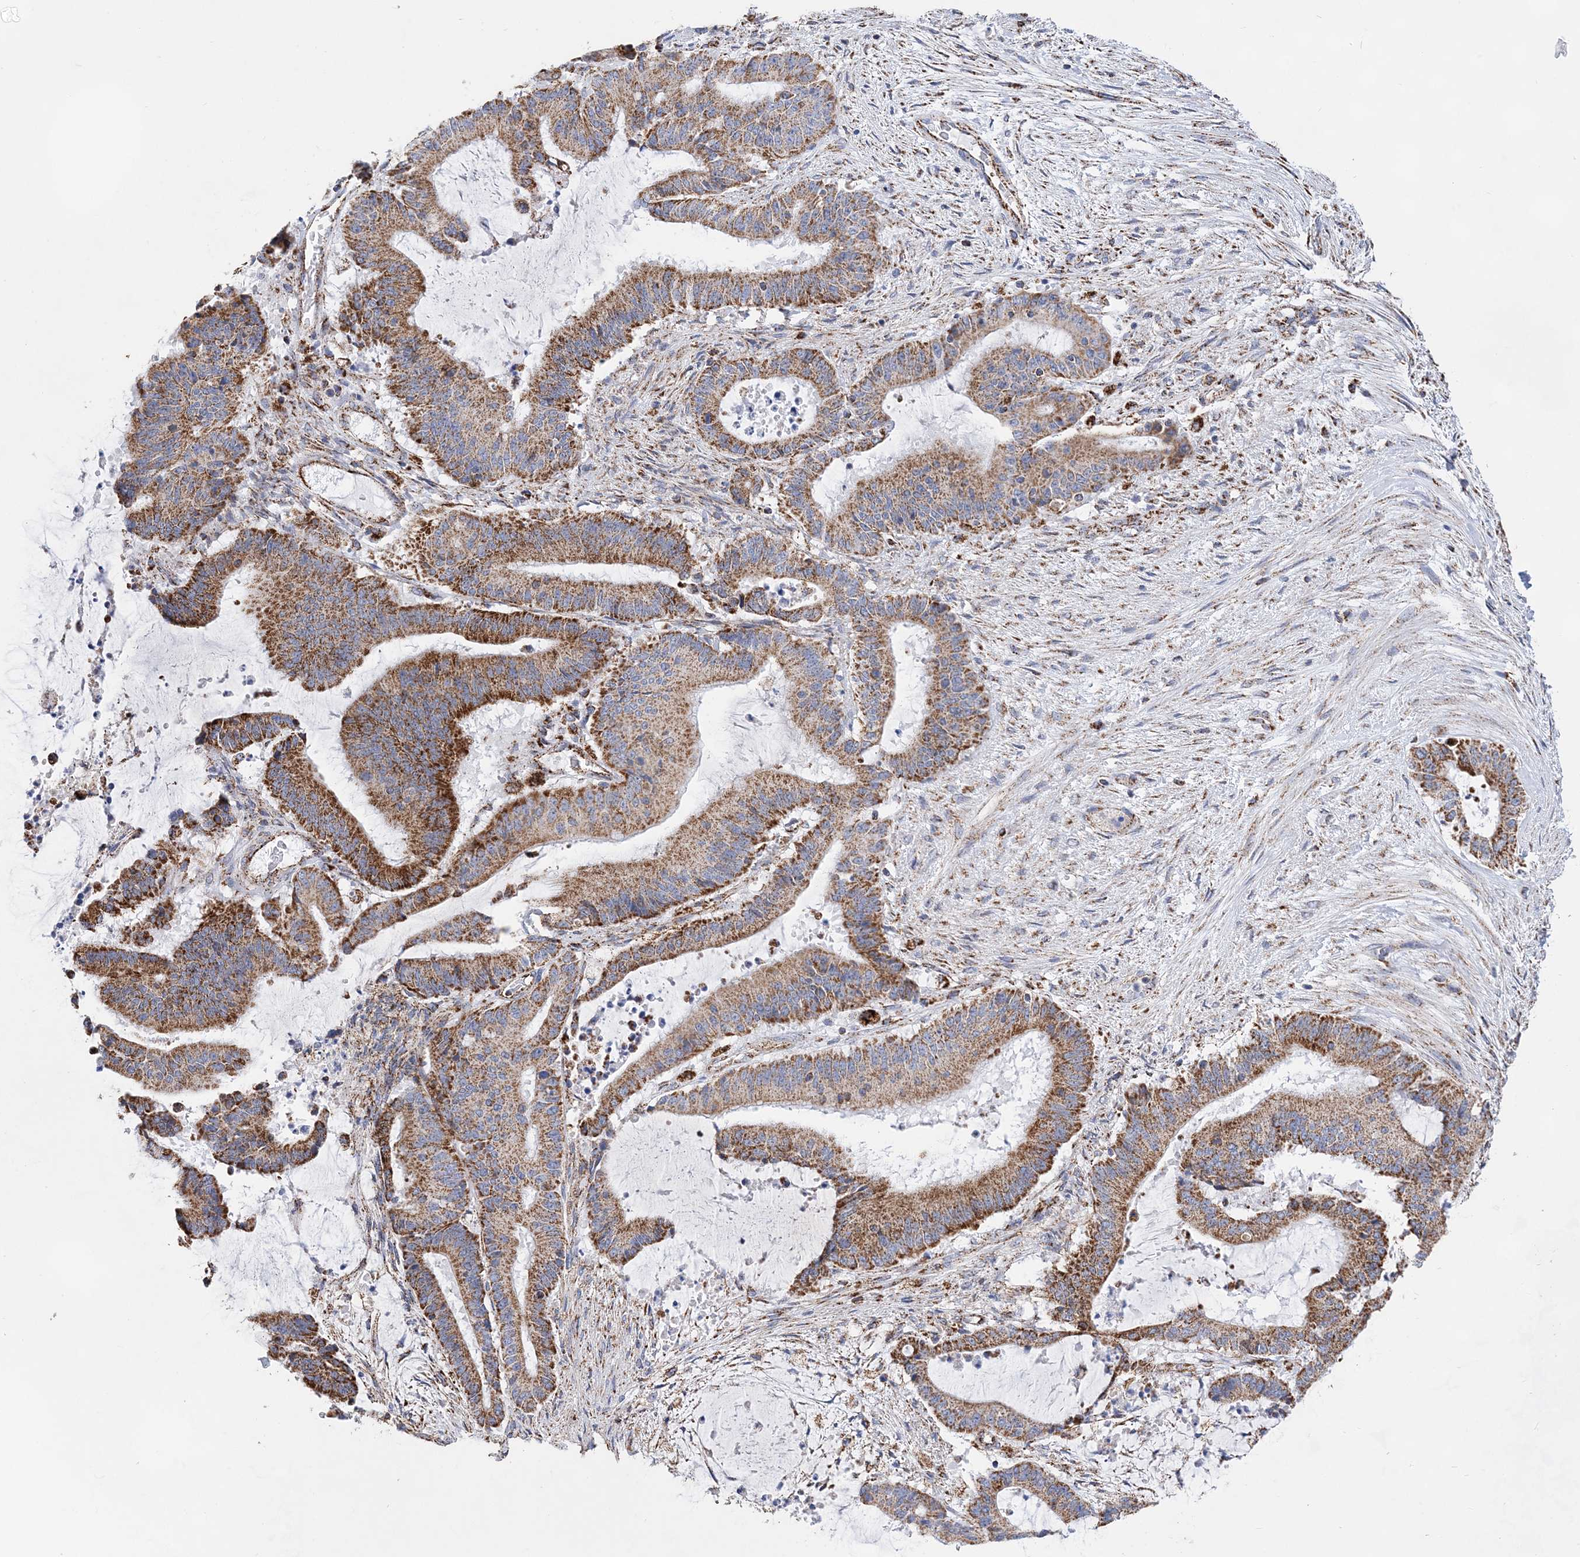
{"staining": {"intensity": "moderate", "quantity": ">75%", "location": "cytoplasmic/membranous"}, "tissue": "liver cancer", "cell_type": "Tumor cells", "image_type": "cancer", "snomed": [{"axis": "morphology", "description": "Normal tissue, NOS"}, {"axis": "morphology", "description": "Cholangiocarcinoma"}, {"axis": "topography", "description": "Liver"}, {"axis": "topography", "description": "Peripheral nerve tissue"}], "caption": "Immunohistochemistry (DAB (3,3'-diaminobenzidine)) staining of human liver cancer (cholangiocarcinoma) shows moderate cytoplasmic/membranous protein staining in approximately >75% of tumor cells.", "gene": "ACOT9", "patient": {"sex": "female", "age": 73}}